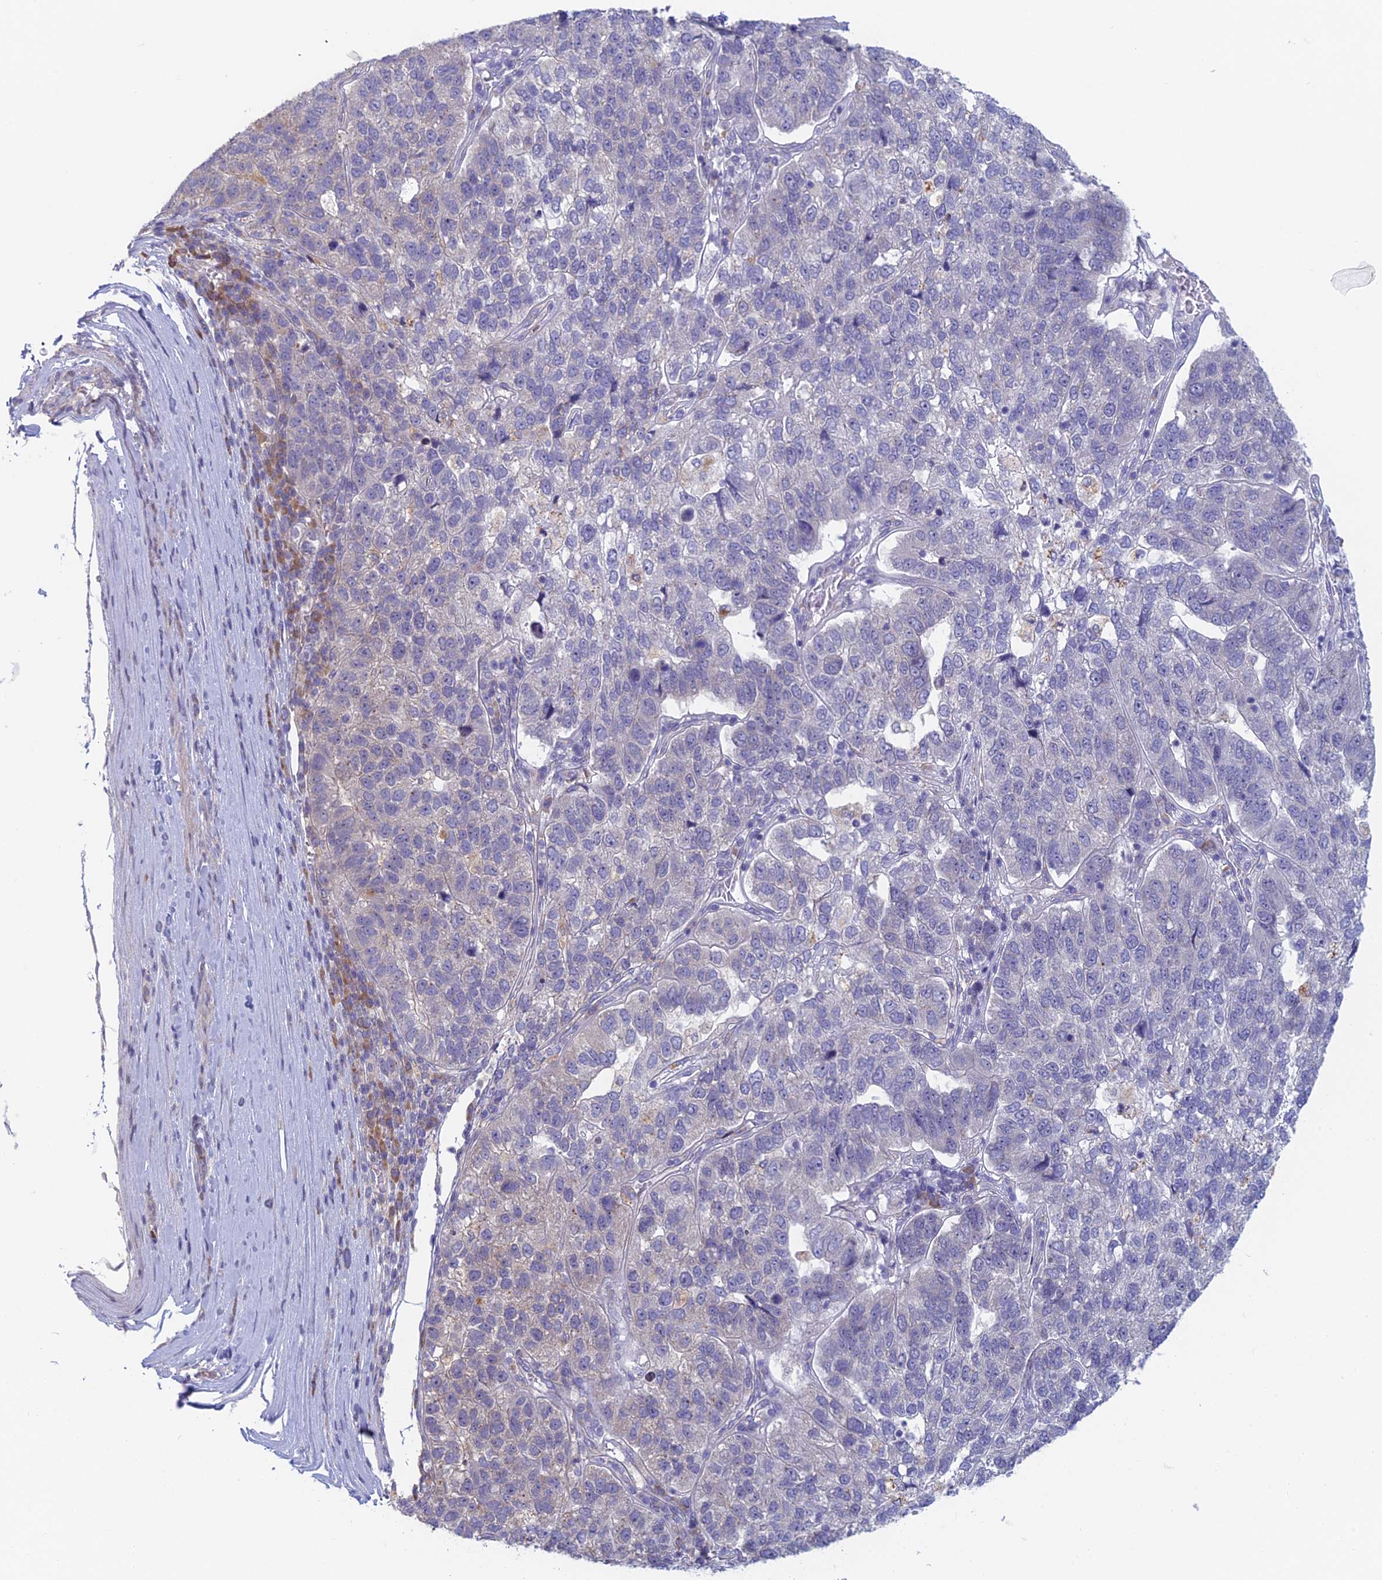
{"staining": {"intensity": "negative", "quantity": "none", "location": "none"}, "tissue": "pancreatic cancer", "cell_type": "Tumor cells", "image_type": "cancer", "snomed": [{"axis": "morphology", "description": "Adenocarcinoma, NOS"}, {"axis": "topography", "description": "Pancreas"}], "caption": "IHC image of pancreatic adenocarcinoma stained for a protein (brown), which displays no expression in tumor cells.", "gene": "PPP1R26", "patient": {"sex": "female", "age": 61}}